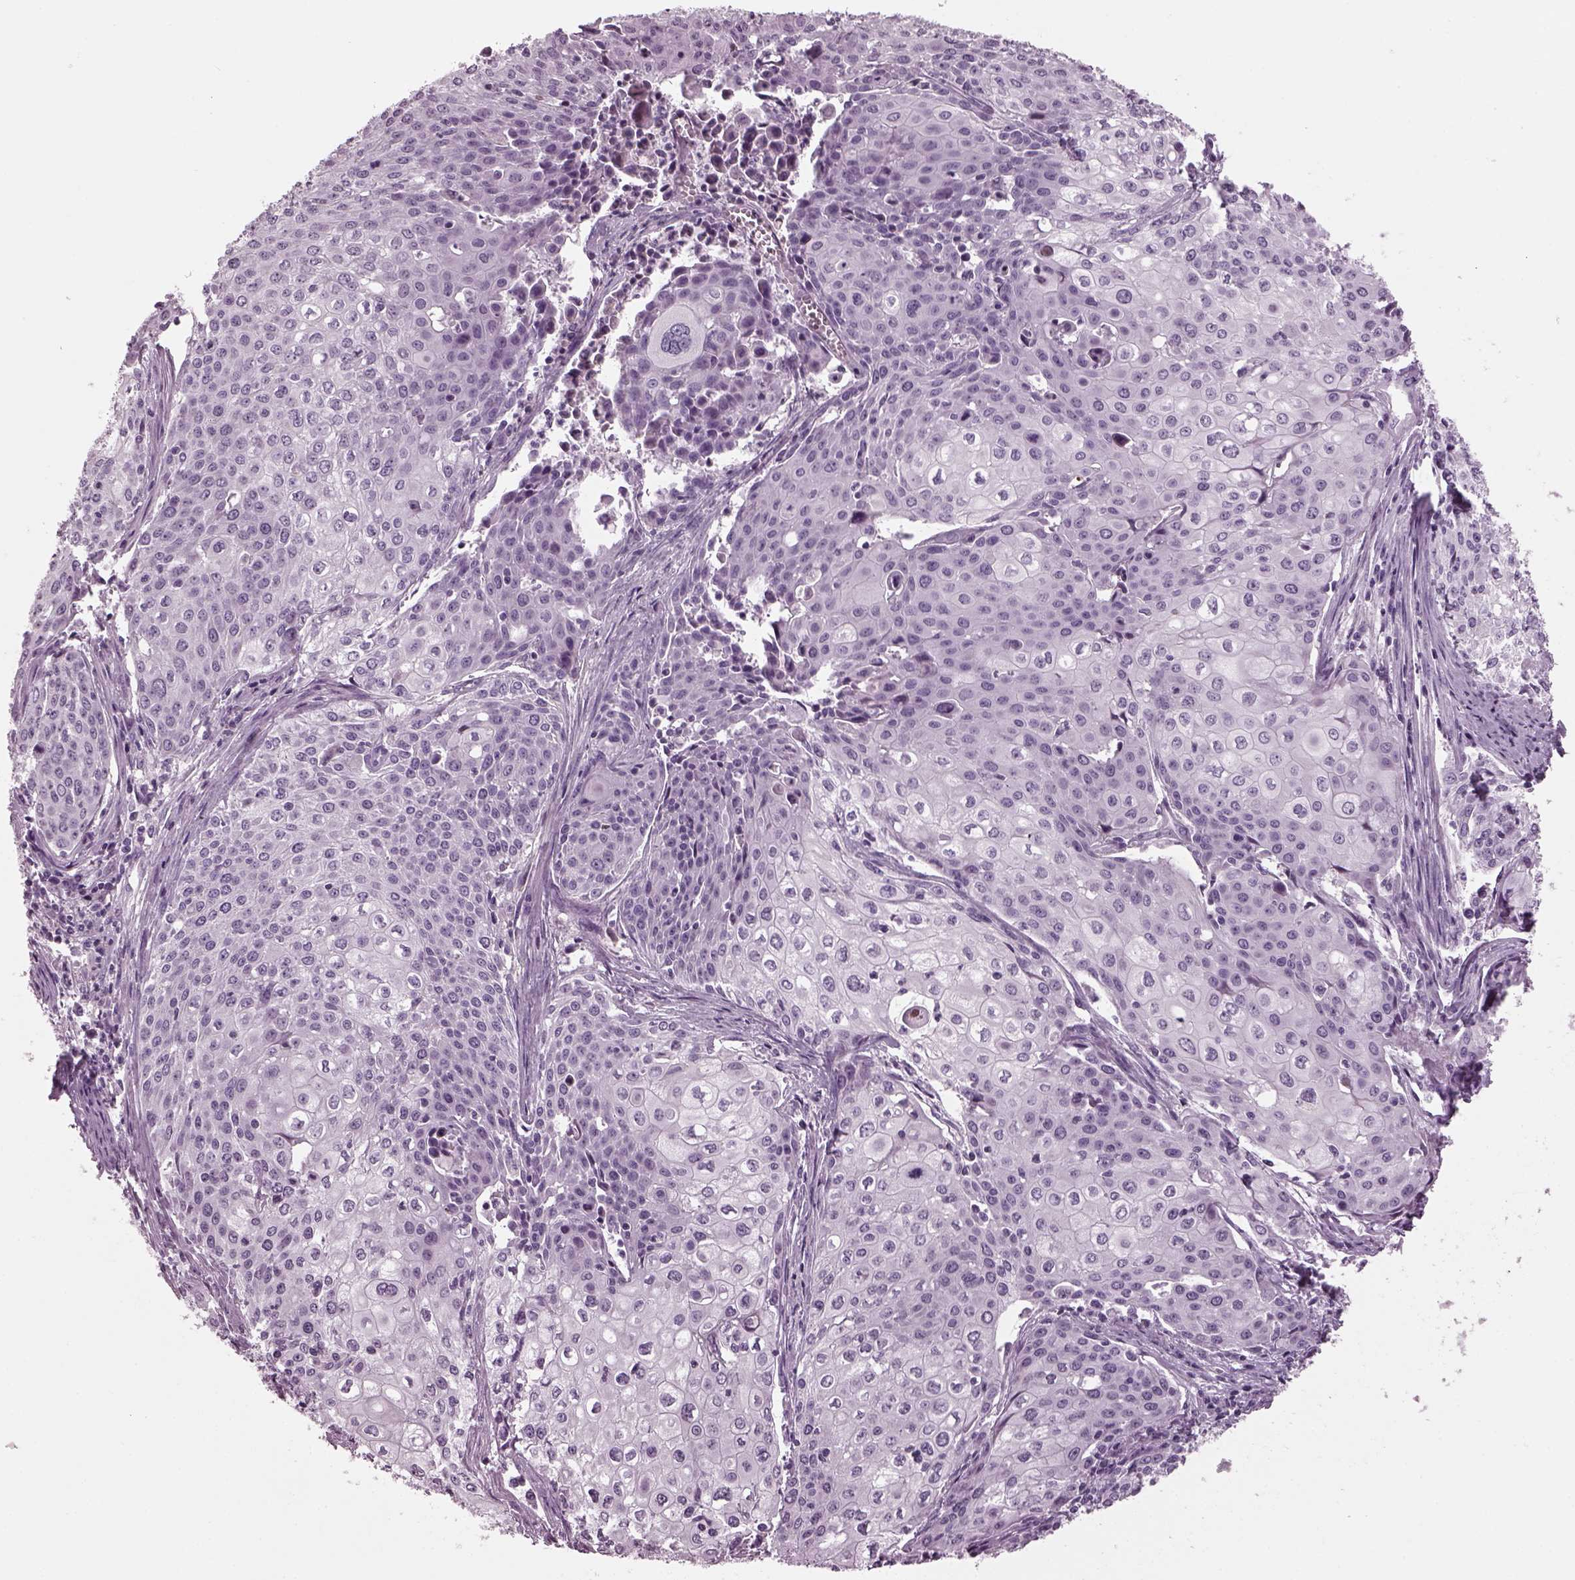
{"staining": {"intensity": "negative", "quantity": "none", "location": "none"}, "tissue": "cervical cancer", "cell_type": "Tumor cells", "image_type": "cancer", "snomed": [{"axis": "morphology", "description": "Squamous cell carcinoma, NOS"}, {"axis": "topography", "description": "Cervix"}], "caption": "Cervical cancer (squamous cell carcinoma) was stained to show a protein in brown. There is no significant expression in tumor cells.", "gene": "DPYSL5", "patient": {"sex": "female", "age": 39}}